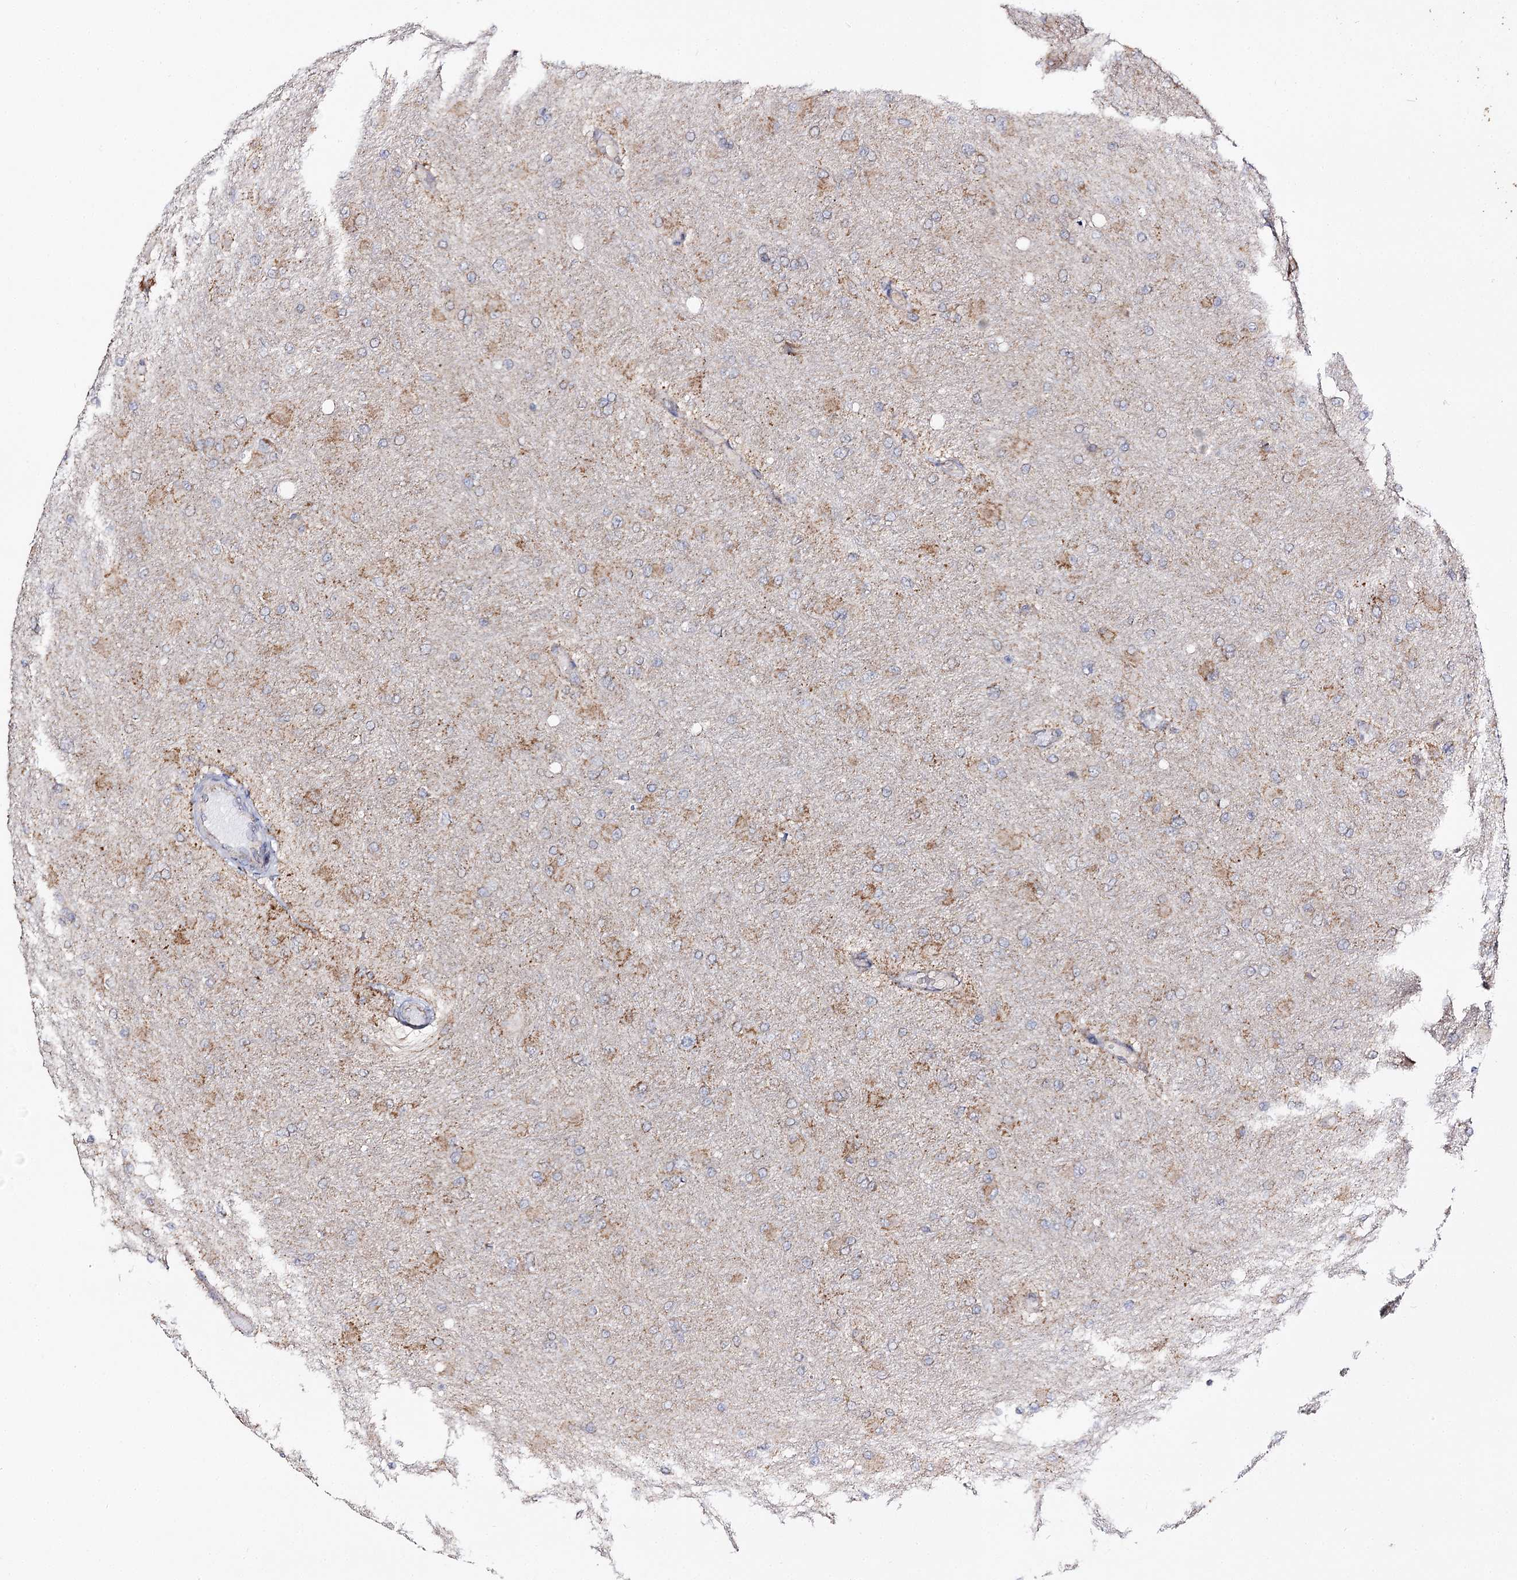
{"staining": {"intensity": "weak", "quantity": "25%-75%", "location": "cytoplasmic/membranous"}, "tissue": "glioma", "cell_type": "Tumor cells", "image_type": "cancer", "snomed": [{"axis": "morphology", "description": "Glioma, malignant, High grade"}, {"axis": "topography", "description": "Cerebral cortex"}], "caption": "High-power microscopy captured an immunohistochemistry histopathology image of glioma, revealing weak cytoplasmic/membranous positivity in approximately 25%-75% of tumor cells. The staining is performed using DAB brown chromogen to label protein expression. The nuclei are counter-stained blue using hematoxylin.", "gene": "CBR4", "patient": {"sex": "female", "age": 36}}